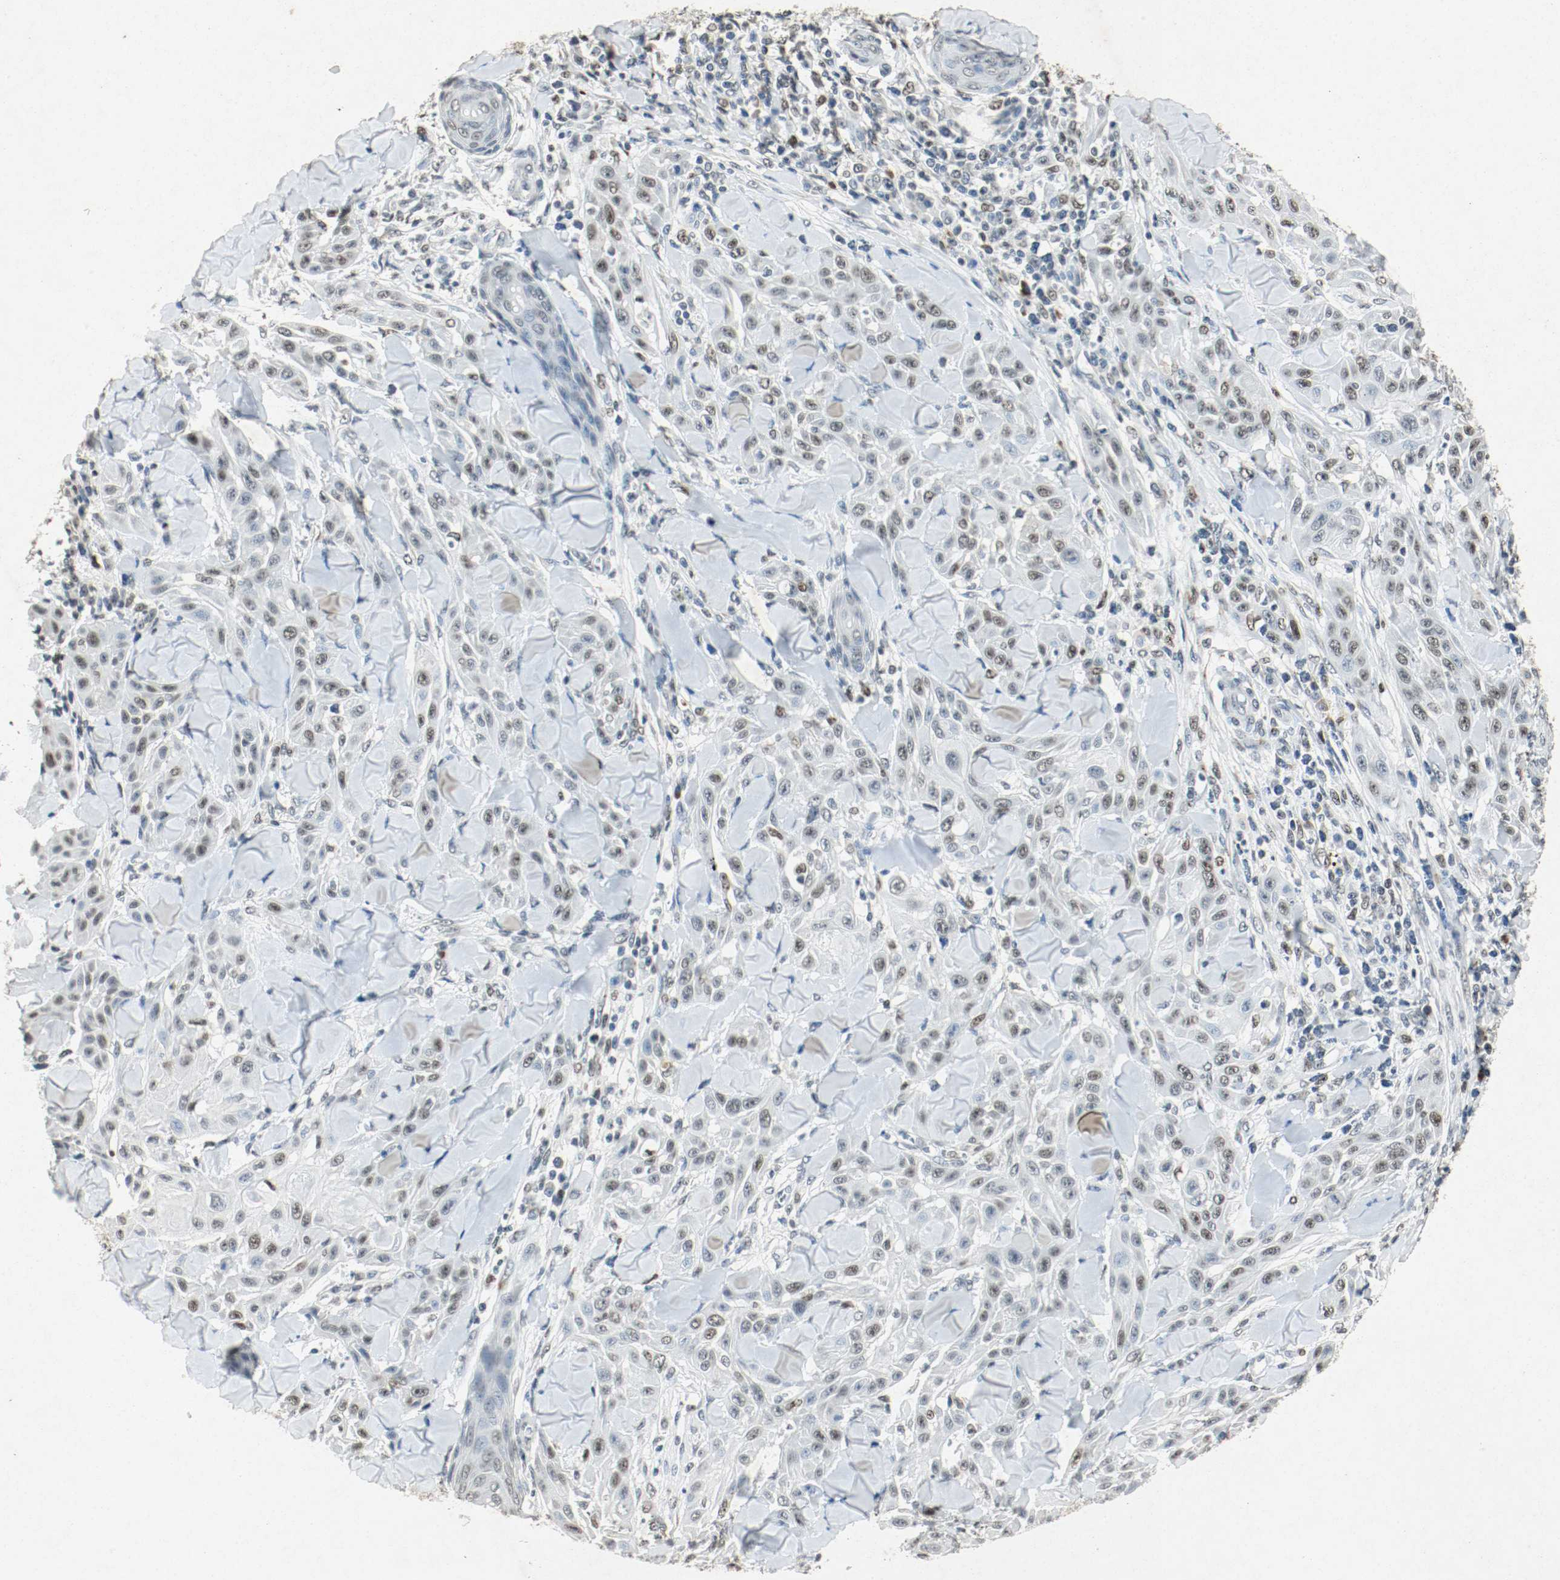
{"staining": {"intensity": "weak", "quantity": ">75%", "location": "nuclear"}, "tissue": "skin cancer", "cell_type": "Tumor cells", "image_type": "cancer", "snomed": [{"axis": "morphology", "description": "Squamous cell carcinoma, NOS"}, {"axis": "topography", "description": "Skin"}], "caption": "This is an image of IHC staining of skin cancer, which shows weak positivity in the nuclear of tumor cells.", "gene": "DNMT1", "patient": {"sex": "male", "age": 24}}